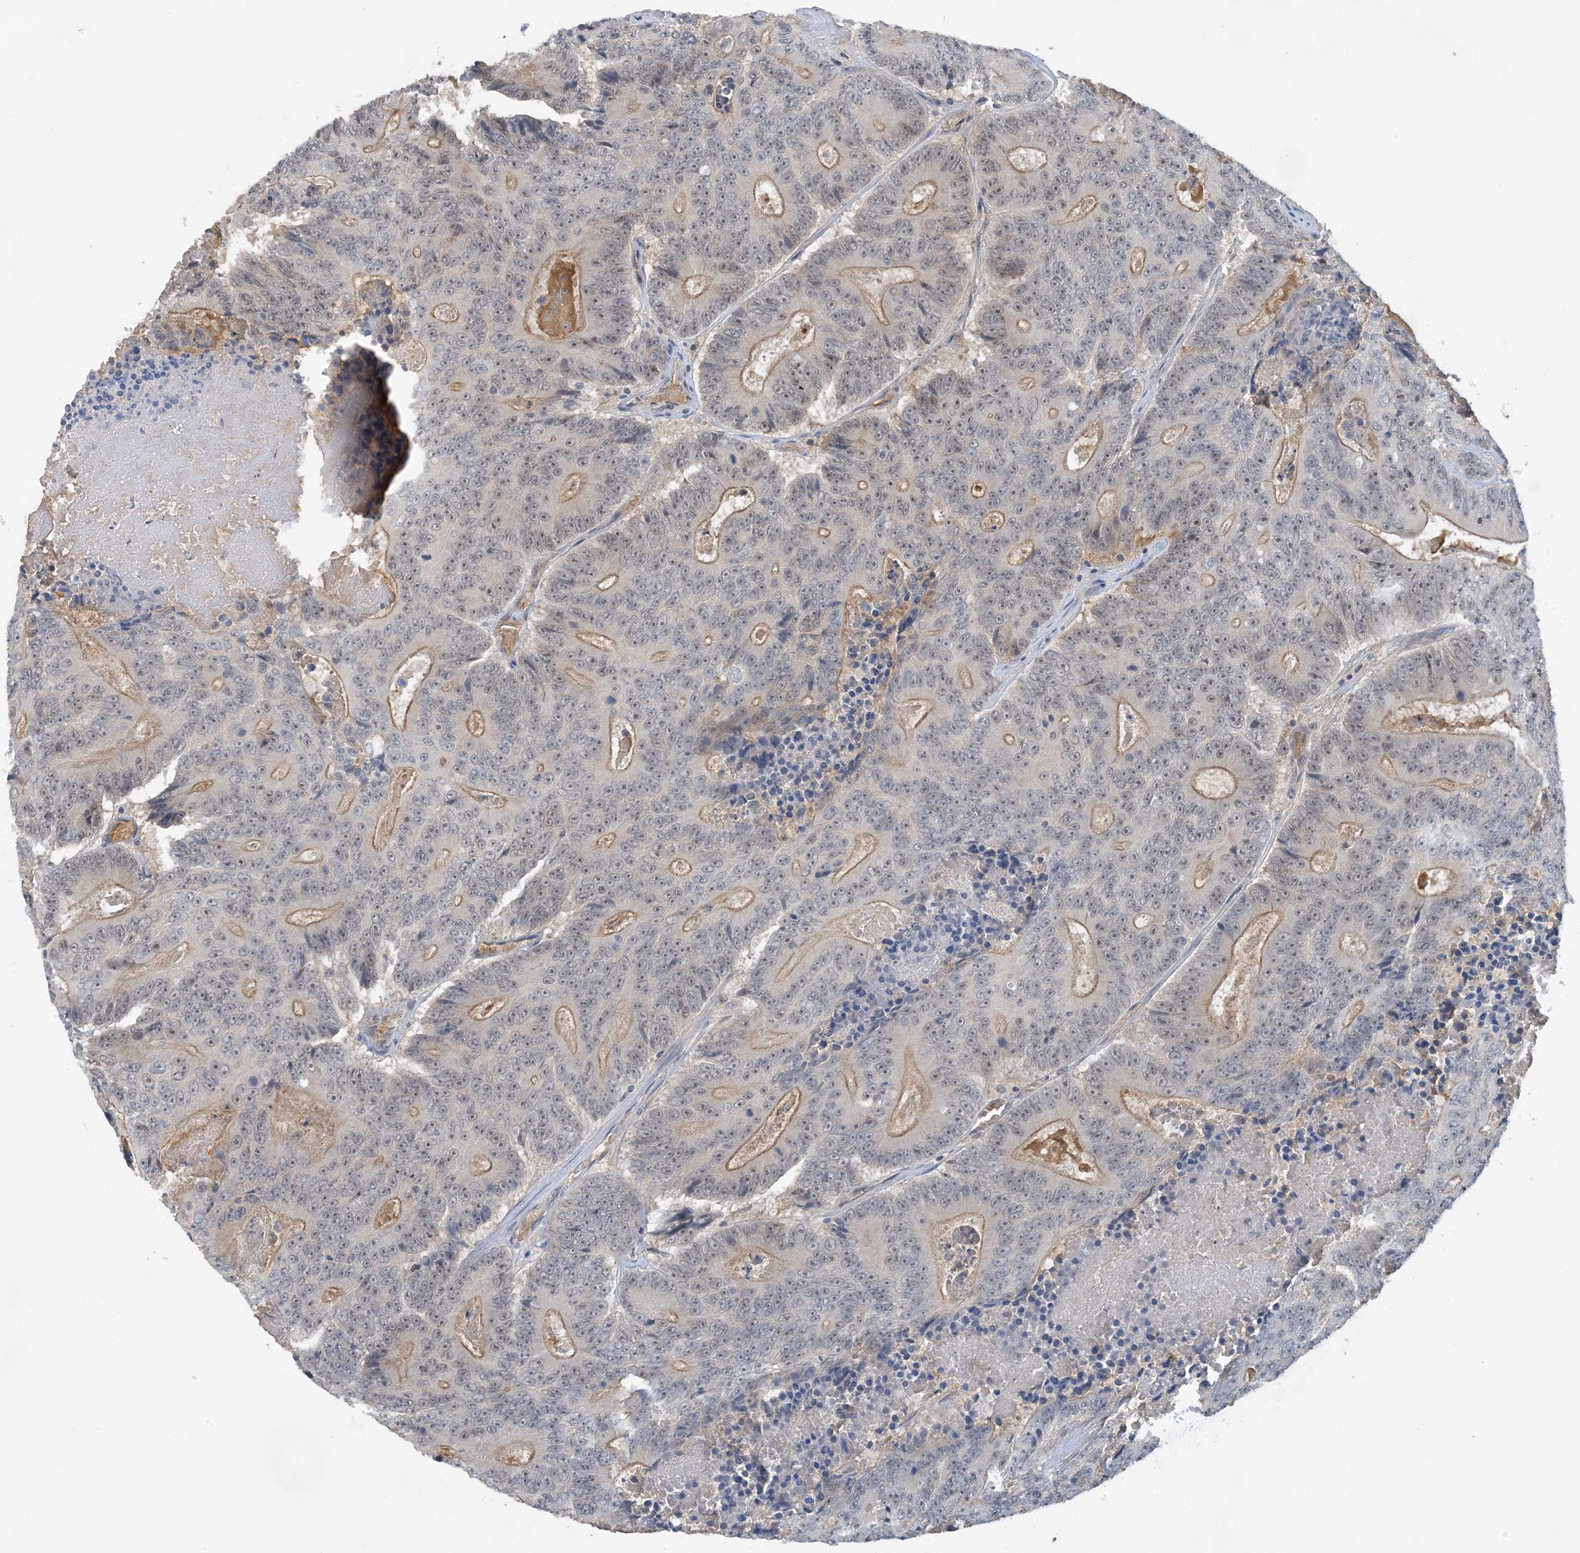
{"staining": {"intensity": "weak", "quantity": "25%-75%", "location": "cytoplasmic/membranous,nuclear"}, "tissue": "colorectal cancer", "cell_type": "Tumor cells", "image_type": "cancer", "snomed": [{"axis": "morphology", "description": "Adenocarcinoma, NOS"}, {"axis": "topography", "description": "Colon"}], "caption": "Colorectal cancer stained with DAB IHC exhibits low levels of weak cytoplasmic/membranous and nuclear staining in about 25%-75% of tumor cells. The protein is stained brown, and the nuclei are stained in blue (DAB IHC with brightfield microscopy, high magnification).", "gene": "UBE2E1", "patient": {"sex": "male", "age": 83}}